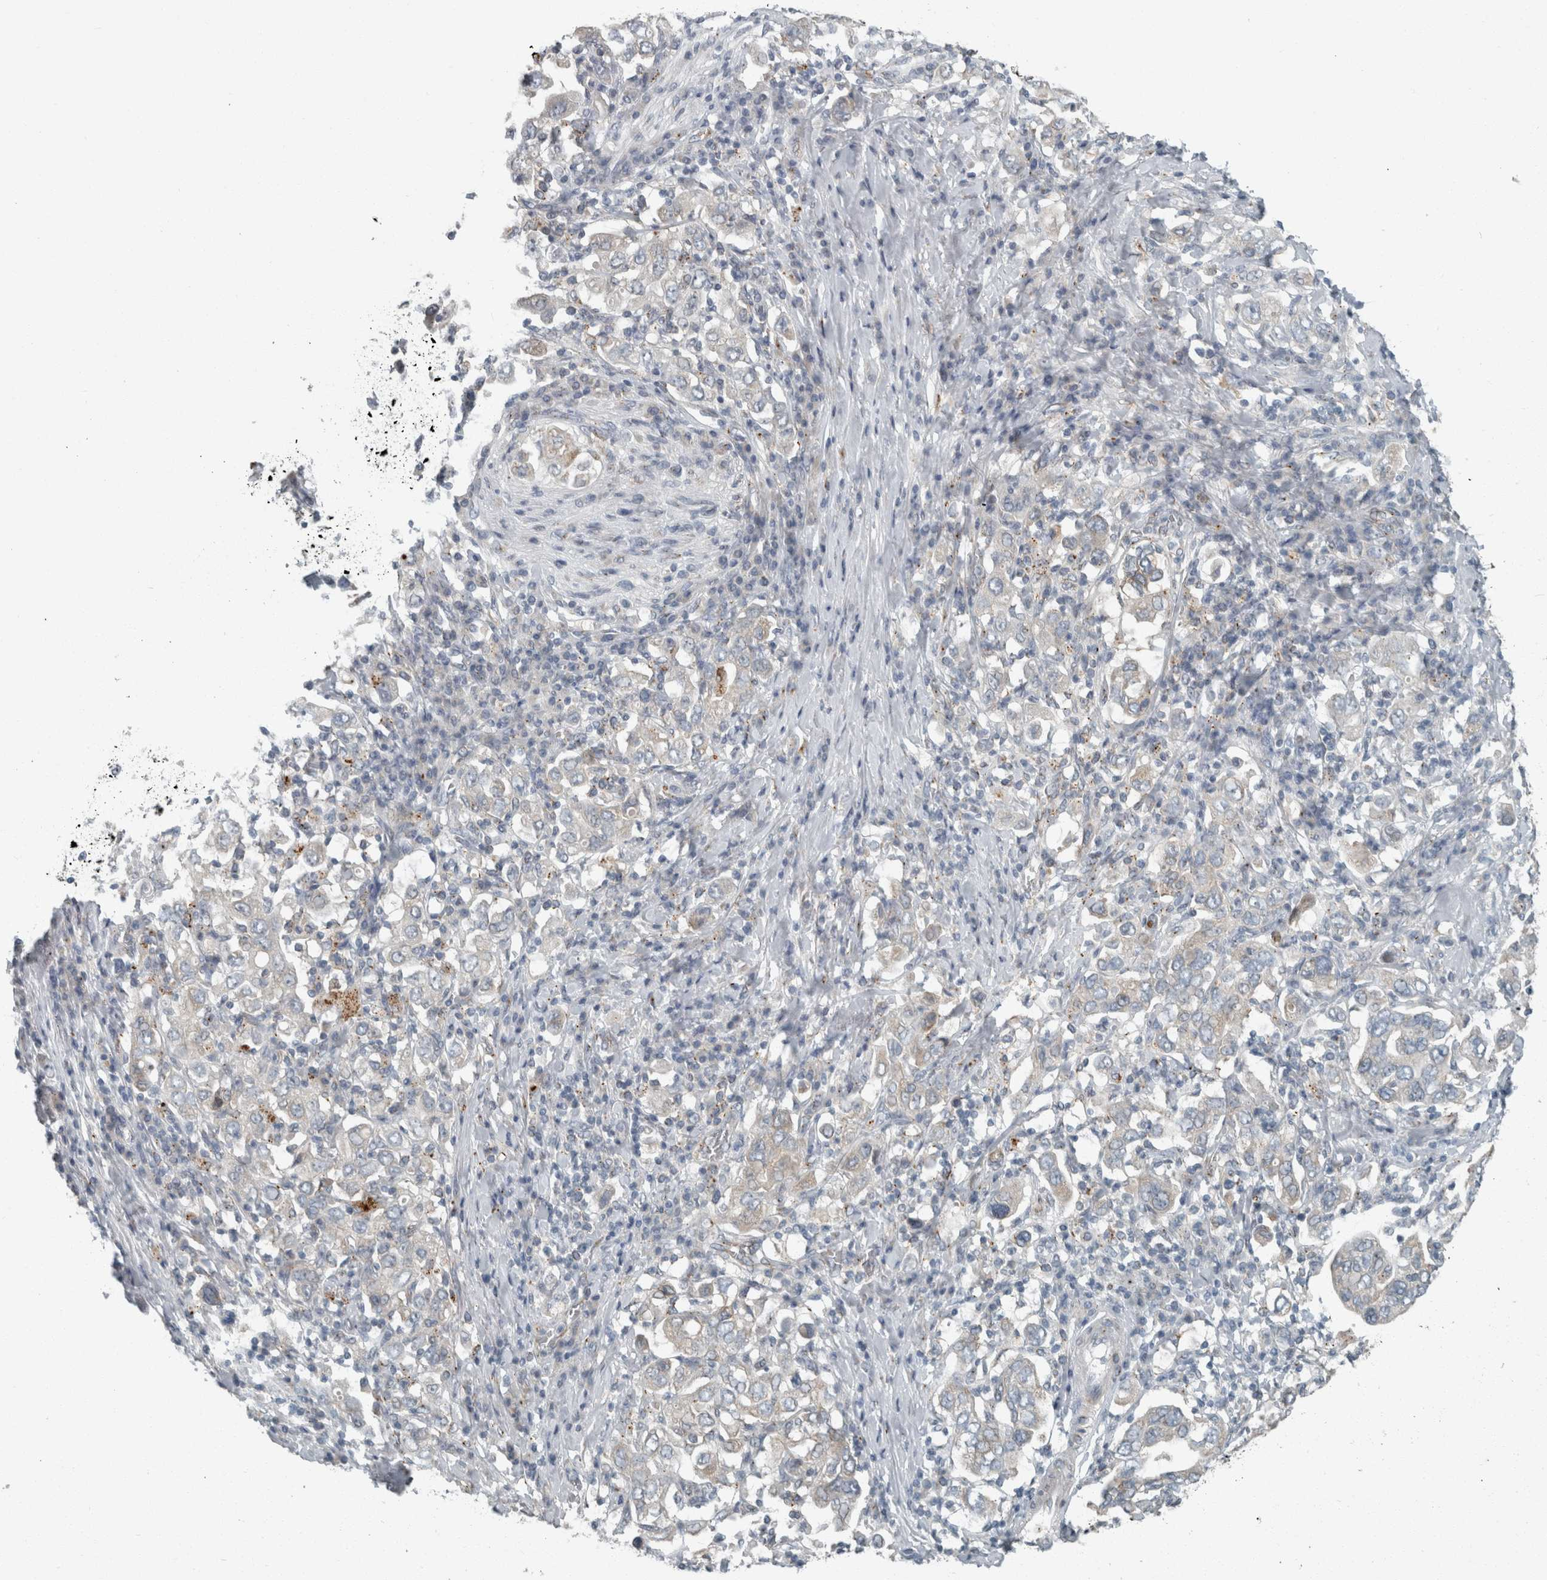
{"staining": {"intensity": "weak", "quantity": "<25%", "location": "cytoplasmic/membranous"}, "tissue": "stomach cancer", "cell_type": "Tumor cells", "image_type": "cancer", "snomed": [{"axis": "morphology", "description": "Adenocarcinoma, NOS"}, {"axis": "topography", "description": "Stomach, upper"}], "caption": "Tumor cells are negative for protein expression in human stomach cancer. (Stains: DAB (3,3'-diaminobenzidine) immunohistochemistry with hematoxylin counter stain, Microscopy: brightfield microscopy at high magnification).", "gene": "KIF1C", "patient": {"sex": "male", "age": 62}}